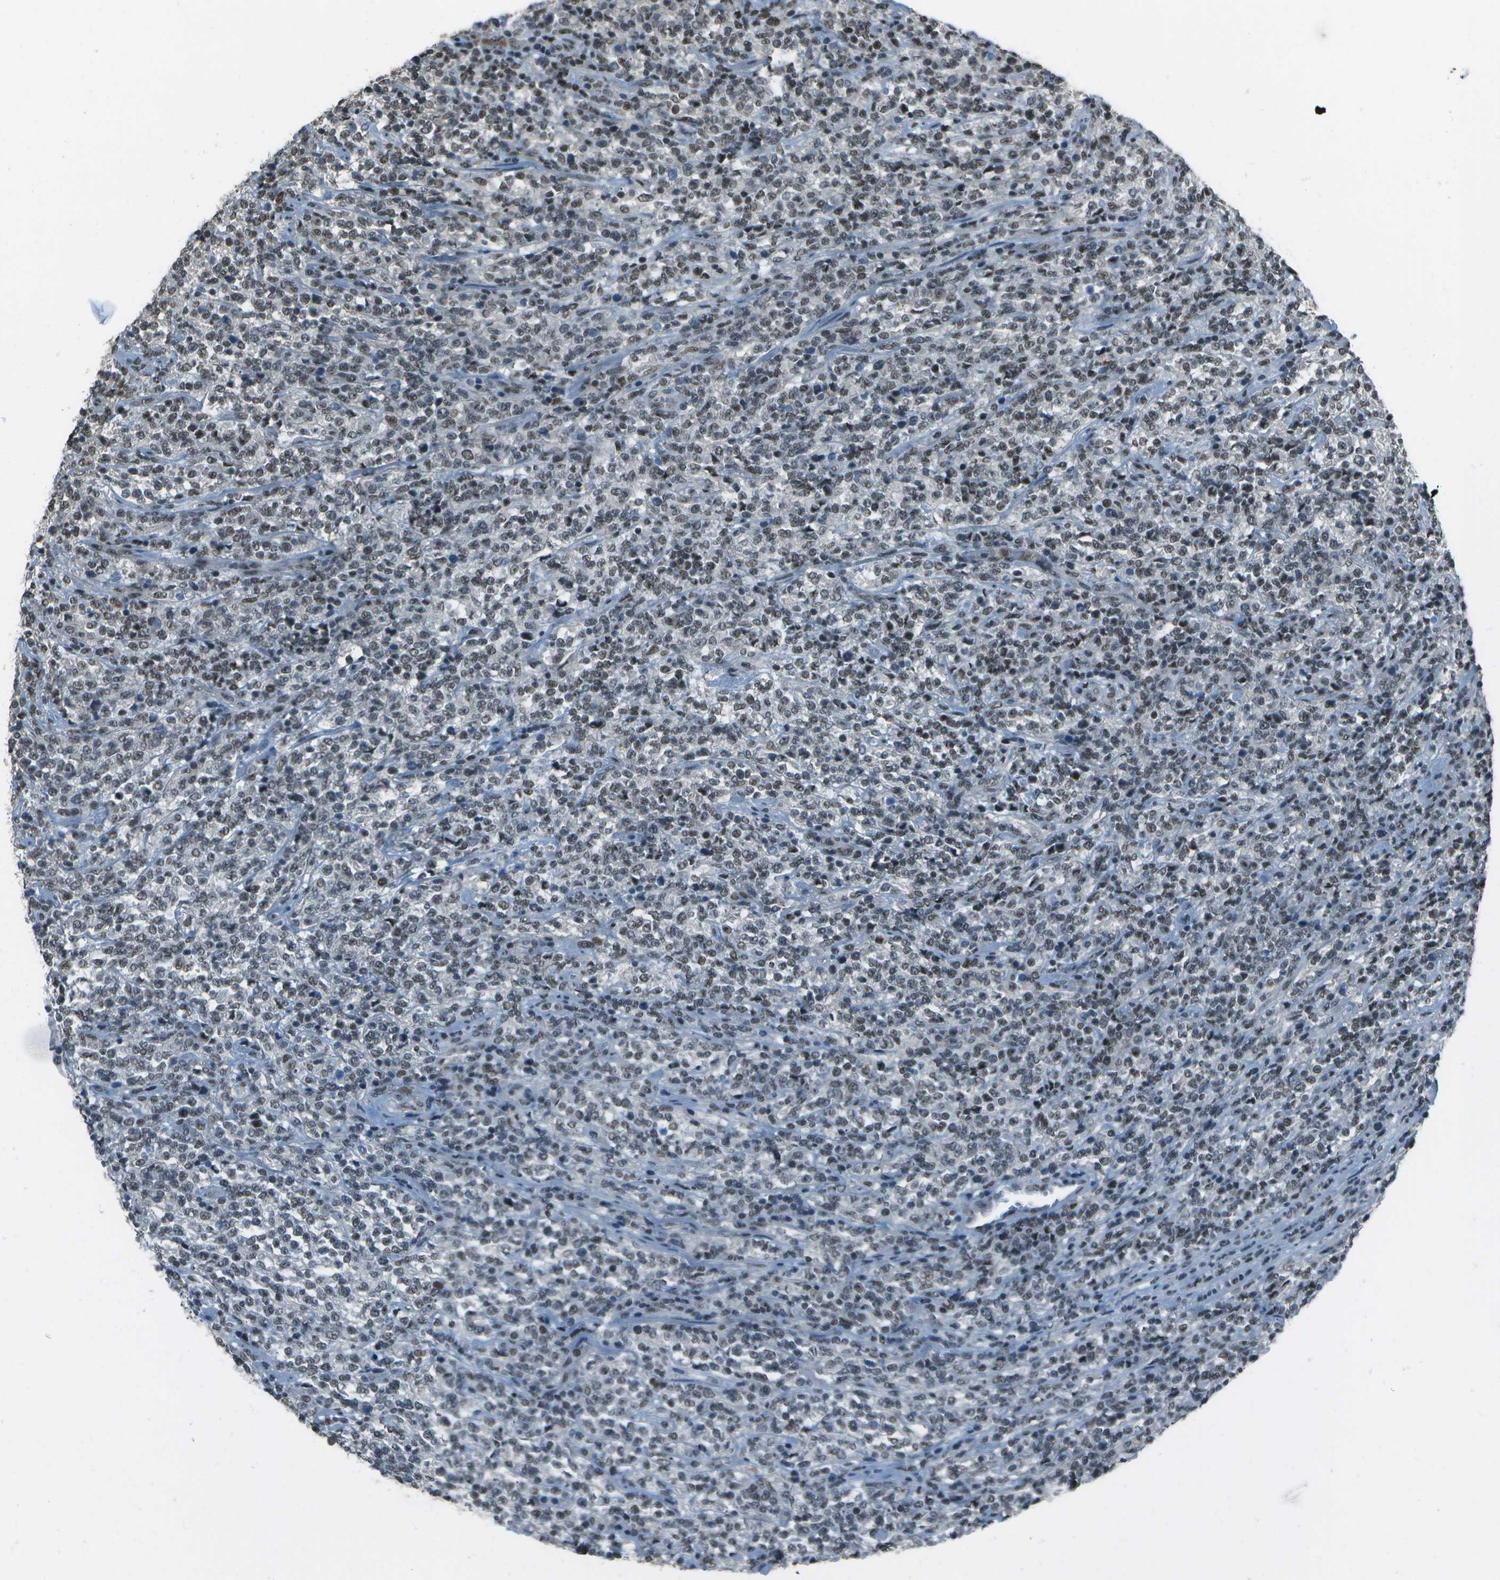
{"staining": {"intensity": "weak", "quantity": ">75%", "location": "nuclear"}, "tissue": "lymphoma", "cell_type": "Tumor cells", "image_type": "cancer", "snomed": [{"axis": "morphology", "description": "Malignant lymphoma, non-Hodgkin's type, High grade"}, {"axis": "topography", "description": "Soft tissue"}], "caption": "Immunohistochemistry micrograph of malignant lymphoma, non-Hodgkin's type (high-grade) stained for a protein (brown), which reveals low levels of weak nuclear expression in about >75% of tumor cells.", "gene": "DEPDC1", "patient": {"sex": "male", "age": 18}}